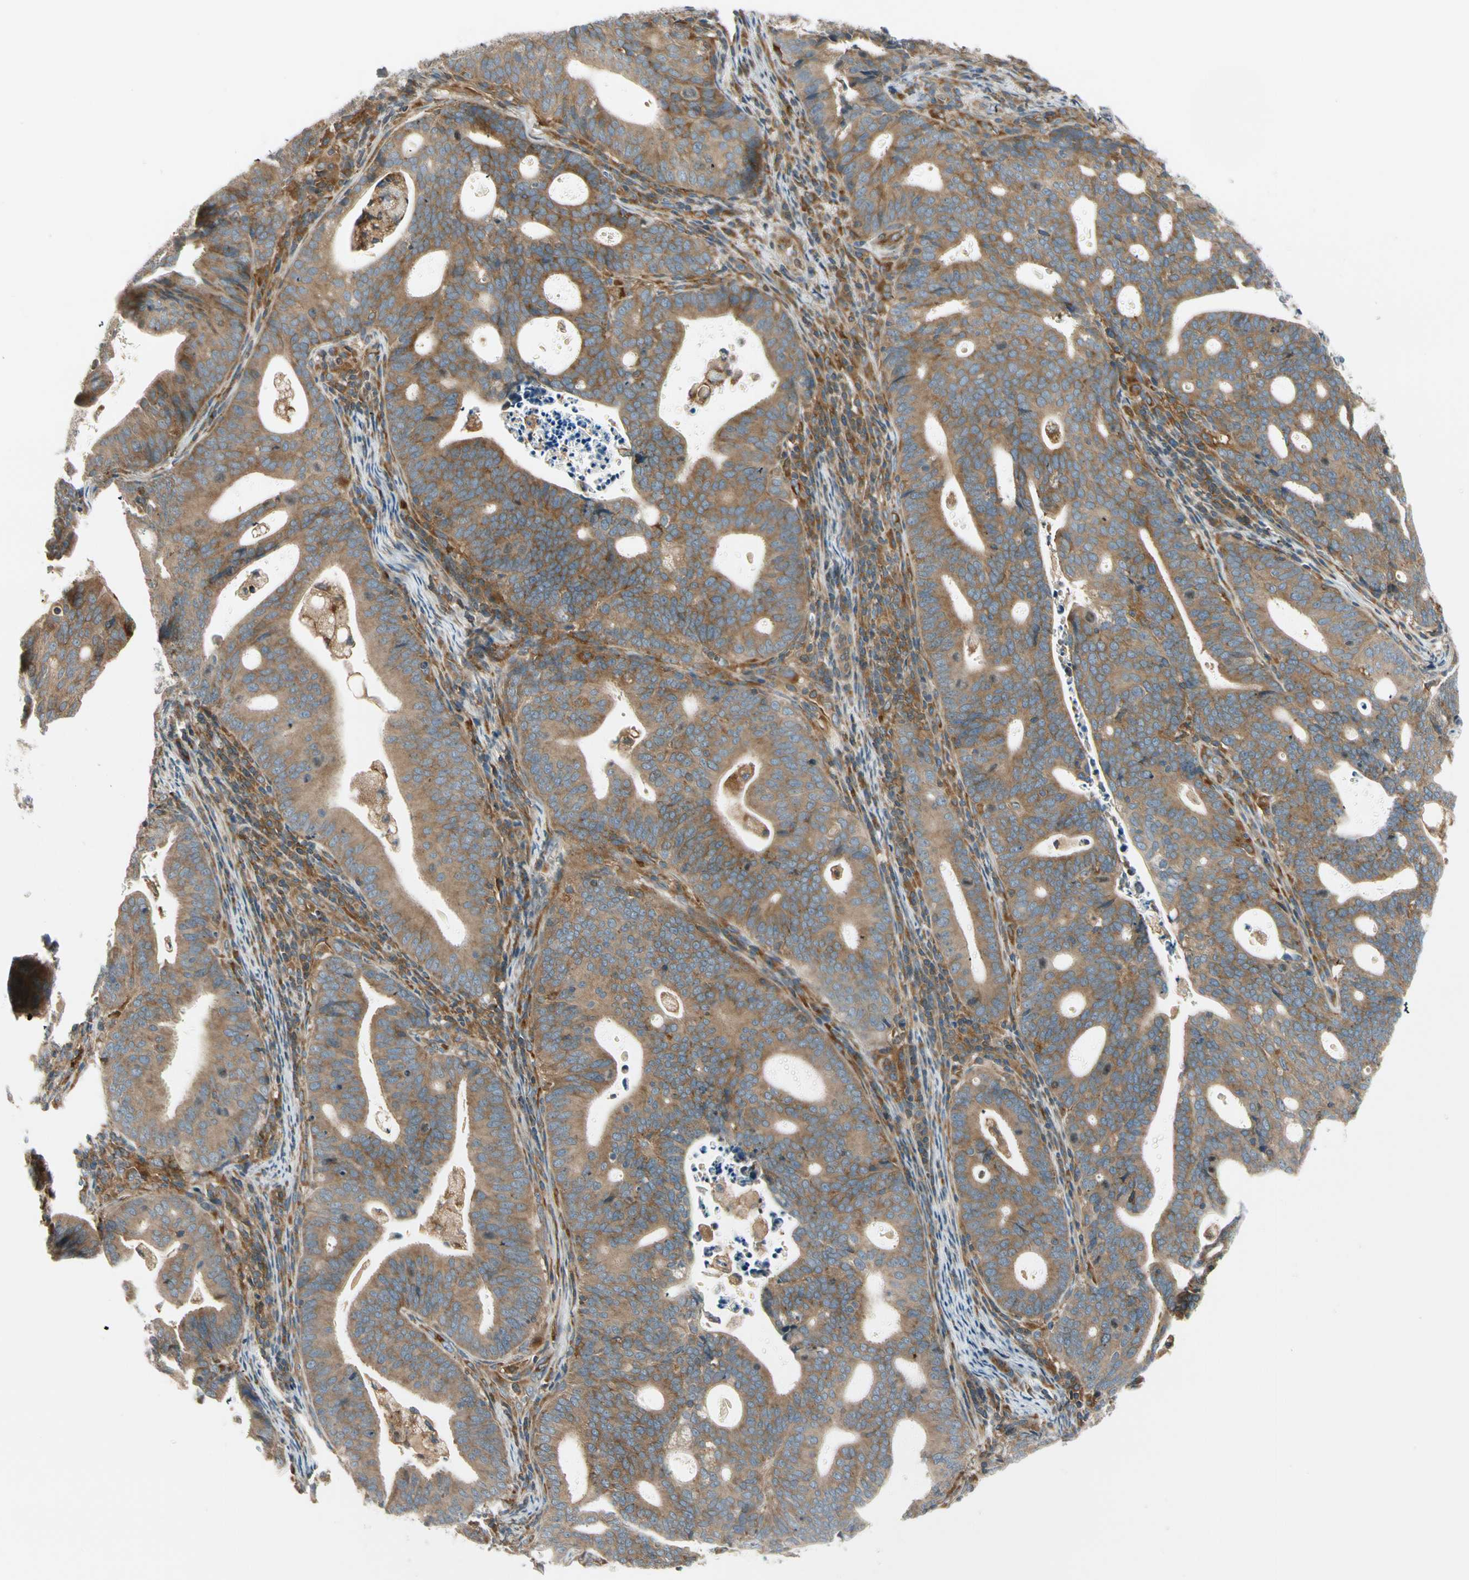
{"staining": {"intensity": "moderate", "quantity": ">75%", "location": "cytoplasmic/membranous"}, "tissue": "endometrial cancer", "cell_type": "Tumor cells", "image_type": "cancer", "snomed": [{"axis": "morphology", "description": "Adenocarcinoma, NOS"}, {"axis": "topography", "description": "Uterus"}], "caption": "The photomicrograph demonstrates immunohistochemical staining of endometrial adenocarcinoma. There is moderate cytoplasmic/membranous positivity is seen in about >75% of tumor cells.", "gene": "TRIO", "patient": {"sex": "female", "age": 83}}